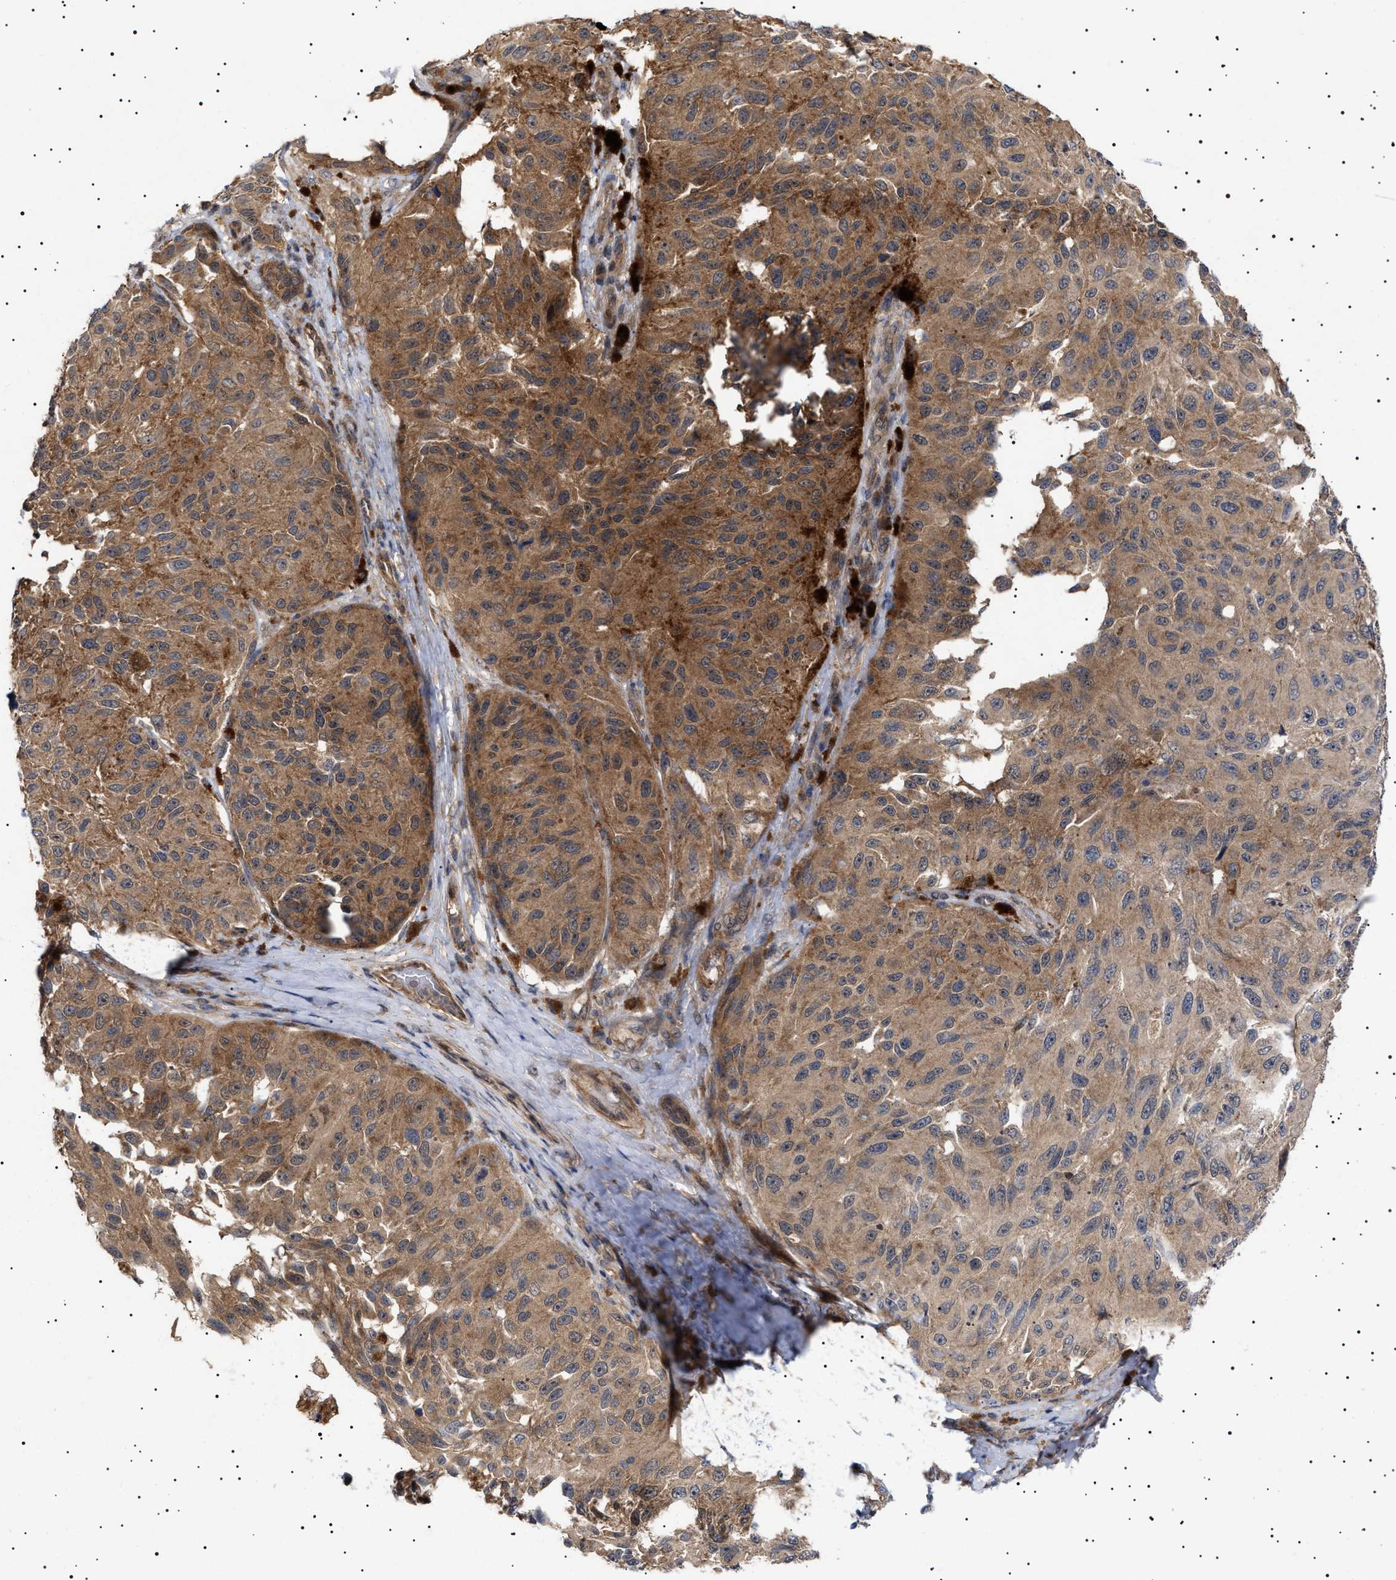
{"staining": {"intensity": "moderate", "quantity": ">75%", "location": "cytoplasmic/membranous"}, "tissue": "melanoma", "cell_type": "Tumor cells", "image_type": "cancer", "snomed": [{"axis": "morphology", "description": "Malignant melanoma, NOS"}, {"axis": "topography", "description": "Skin"}], "caption": "Protein expression analysis of human malignant melanoma reveals moderate cytoplasmic/membranous staining in about >75% of tumor cells.", "gene": "NPLOC4", "patient": {"sex": "female", "age": 73}}